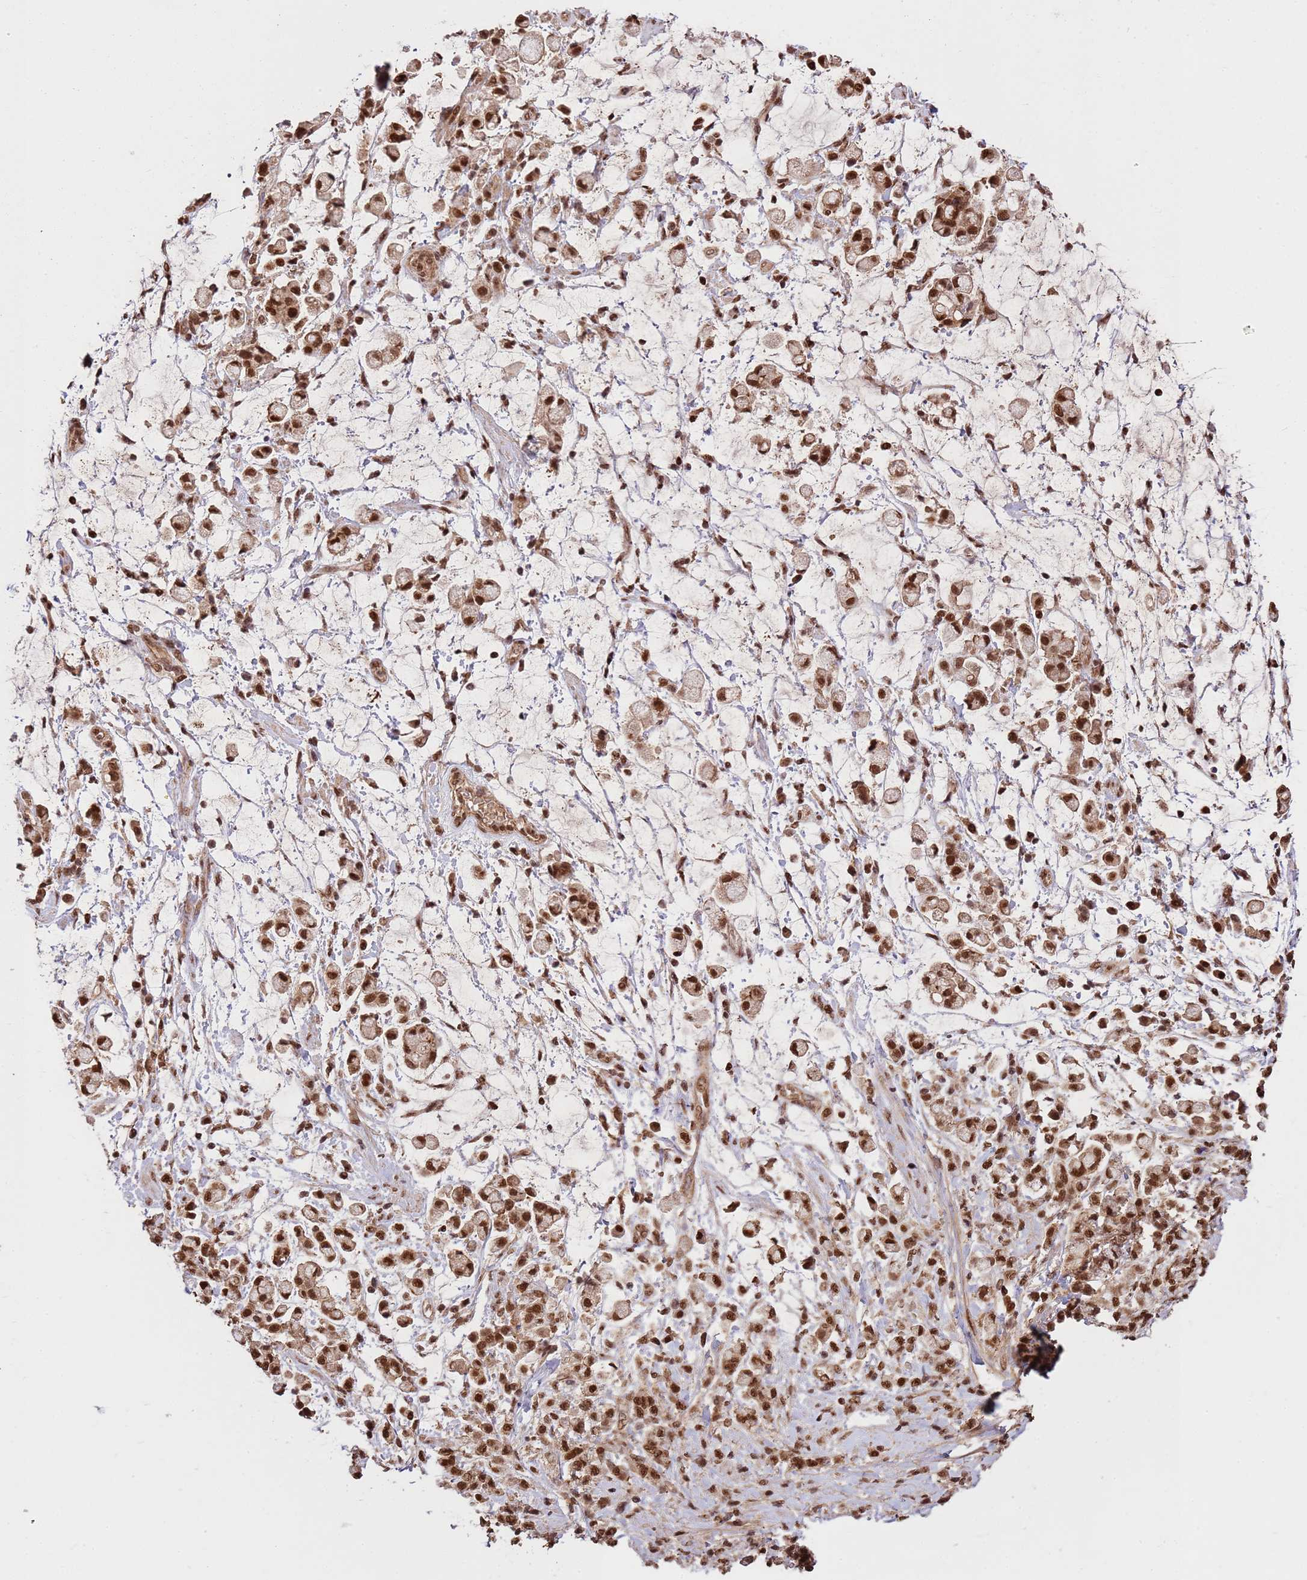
{"staining": {"intensity": "moderate", "quantity": ">75%", "location": "nuclear"}, "tissue": "stomach cancer", "cell_type": "Tumor cells", "image_type": "cancer", "snomed": [{"axis": "morphology", "description": "Adenocarcinoma, NOS"}, {"axis": "topography", "description": "Stomach"}], "caption": "IHC of stomach cancer (adenocarcinoma) shows medium levels of moderate nuclear expression in about >75% of tumor cells. The staining was performed using DAB (3,3'-diaminobenzidine), with brown indicating positive protein expression. Nuclei are stained blue with hematoxylin.", "gene": "ZBTB12", "patient": {"sex": "female", "age": 60}}